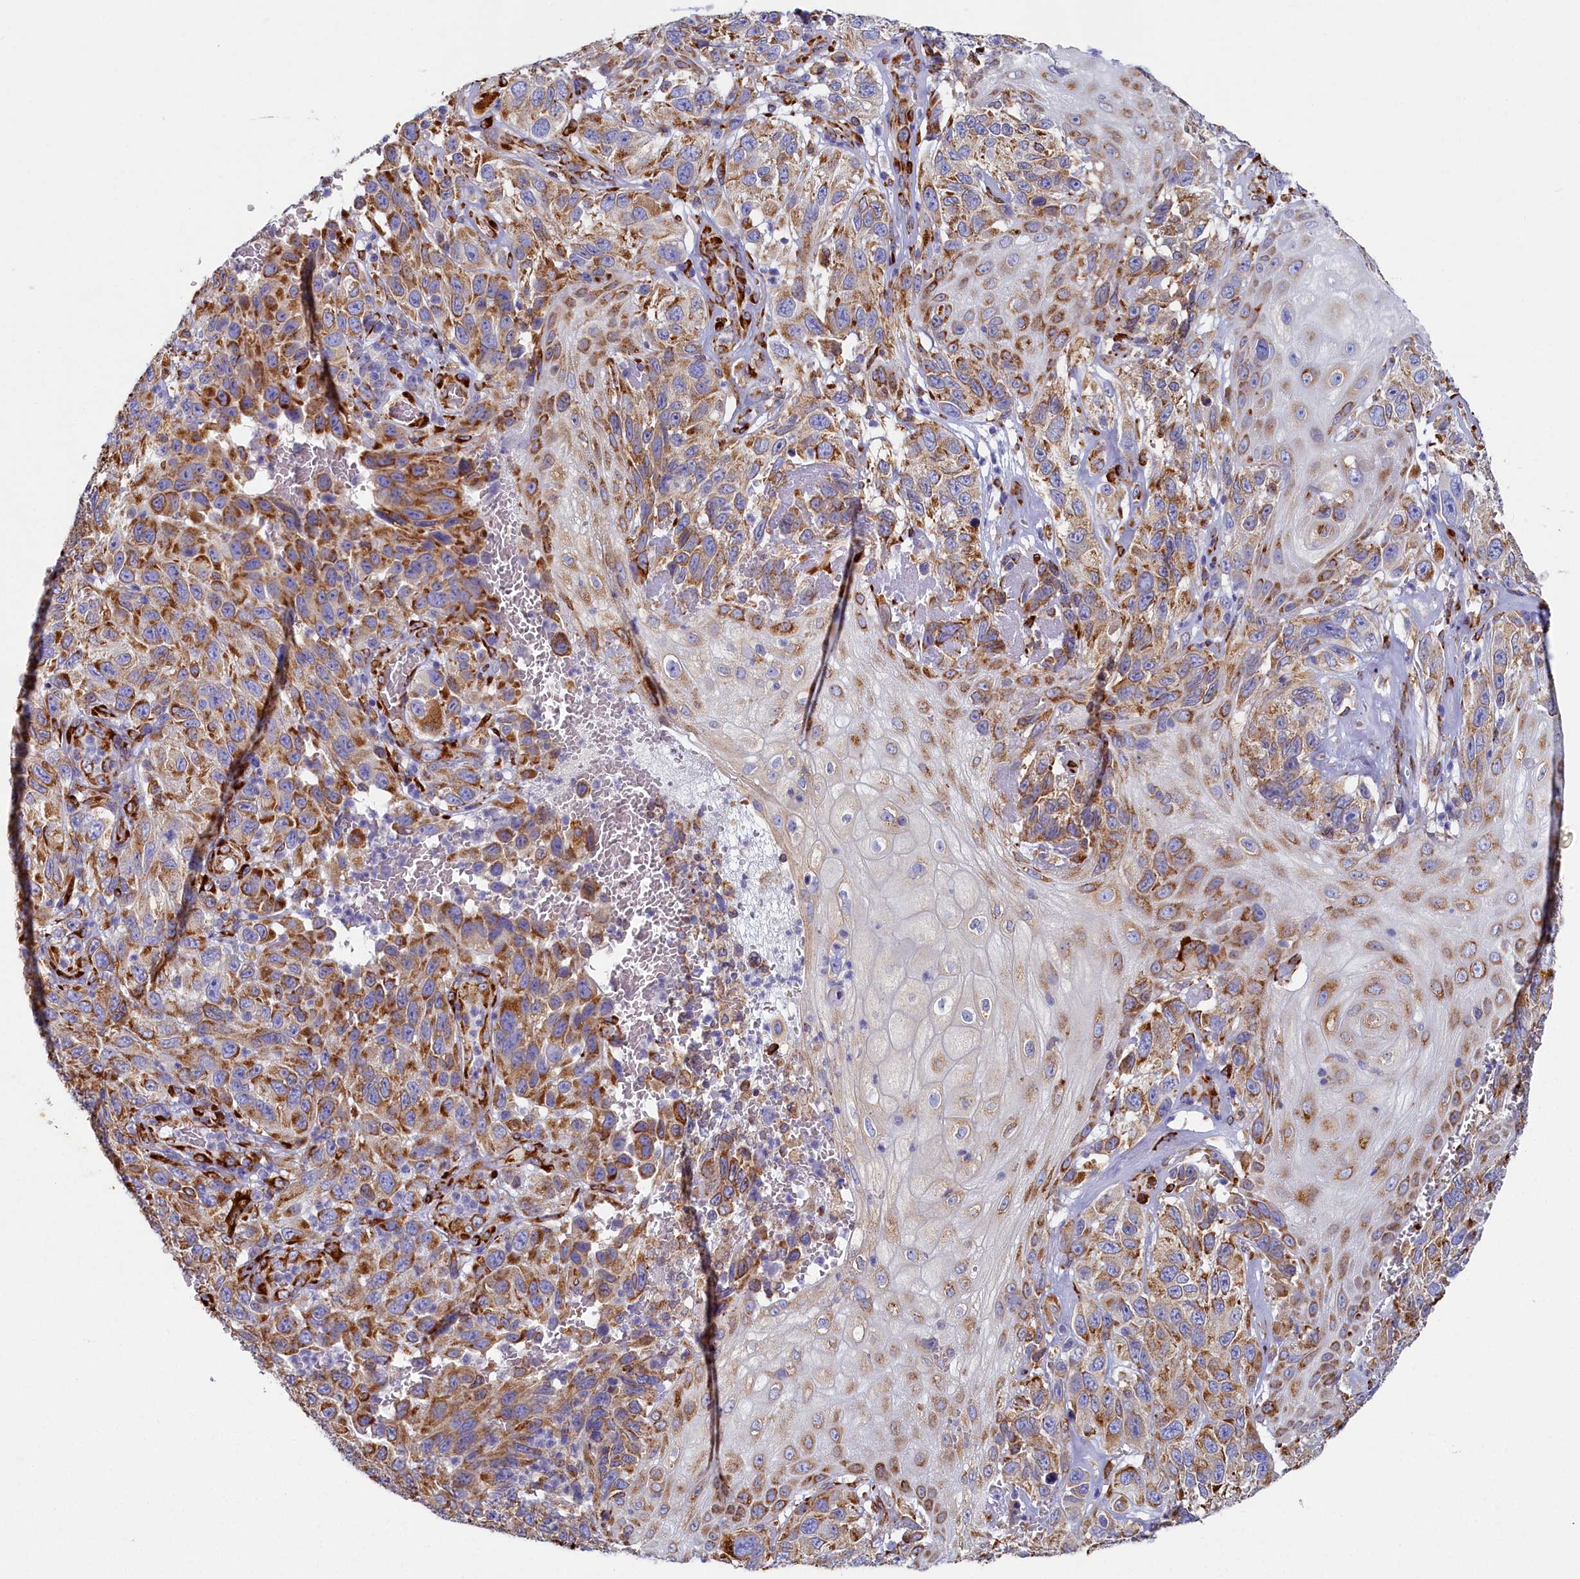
{"staining": {"intensity": "moderate", "quantity": ">75%", "location": "cytoplasmic/membranous"}, "tissue": "melanoma", "cell_type": "Tumor cells", "image_type": "cancer", "snomed": [{"axis": "morphology", "description": "Normal tissue, NOS"}, {"axis": "morphology", "description": "Malignant melanoma, NOS"}, {"axis": "topography", "description": "Skin"}], "caption": "IHC of human malignant melanoma reveals medium levels of moderate cytoplasmic/membranous positivity in about >75% of tumor cells. The staining was performed using DAB (3,3'-diaminobenzidine), with brown indicating positive protein expression. Nuclei are stained blue with hematoxylin.", "gene": "TMEM18", "patient": {"sex": "female", "age": 96}}